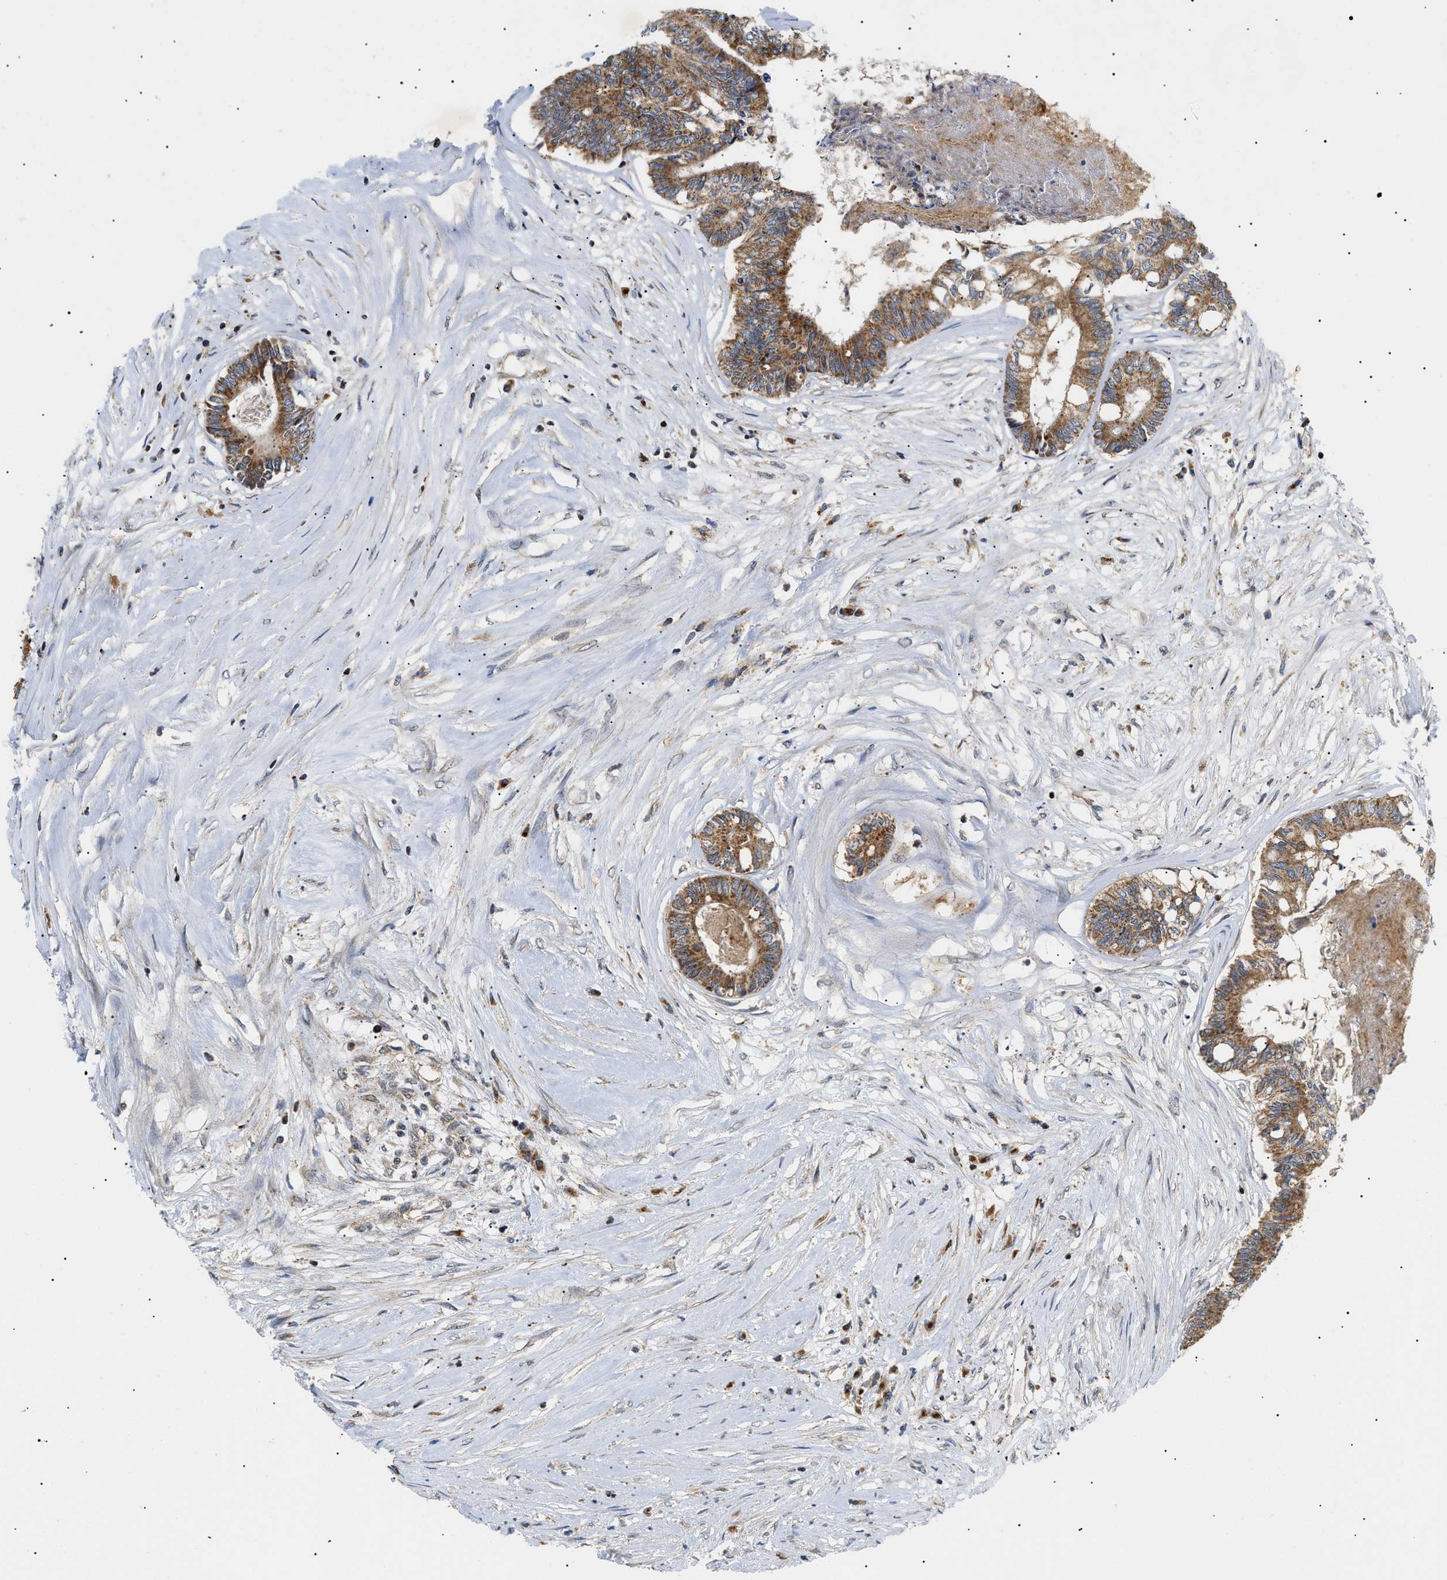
{"staining": {"intensity": "moderate", "quantity": ">75%", "location": "cytoplasmic/membranous"}, "tissue": "colorectal cancer", "cell_type": "Tumor cells", "image_type": "cancer", "snomed": [{"axis": "morphology", "description": "Adenocarcinoma, NOS"}, {"axis": "topography", "description": "Rectum"}], "caption": "Tumor cells show moderate cytoplasmic/membranous positivity in about >75% of cells in colorectal cancer. (DAB (3,3'-diaminobenzidine) IHC, brown staining for protein, blue staining for nuclei).", "gene": "ZBTB11", "patient": {"sex": "male", "age": 63}}